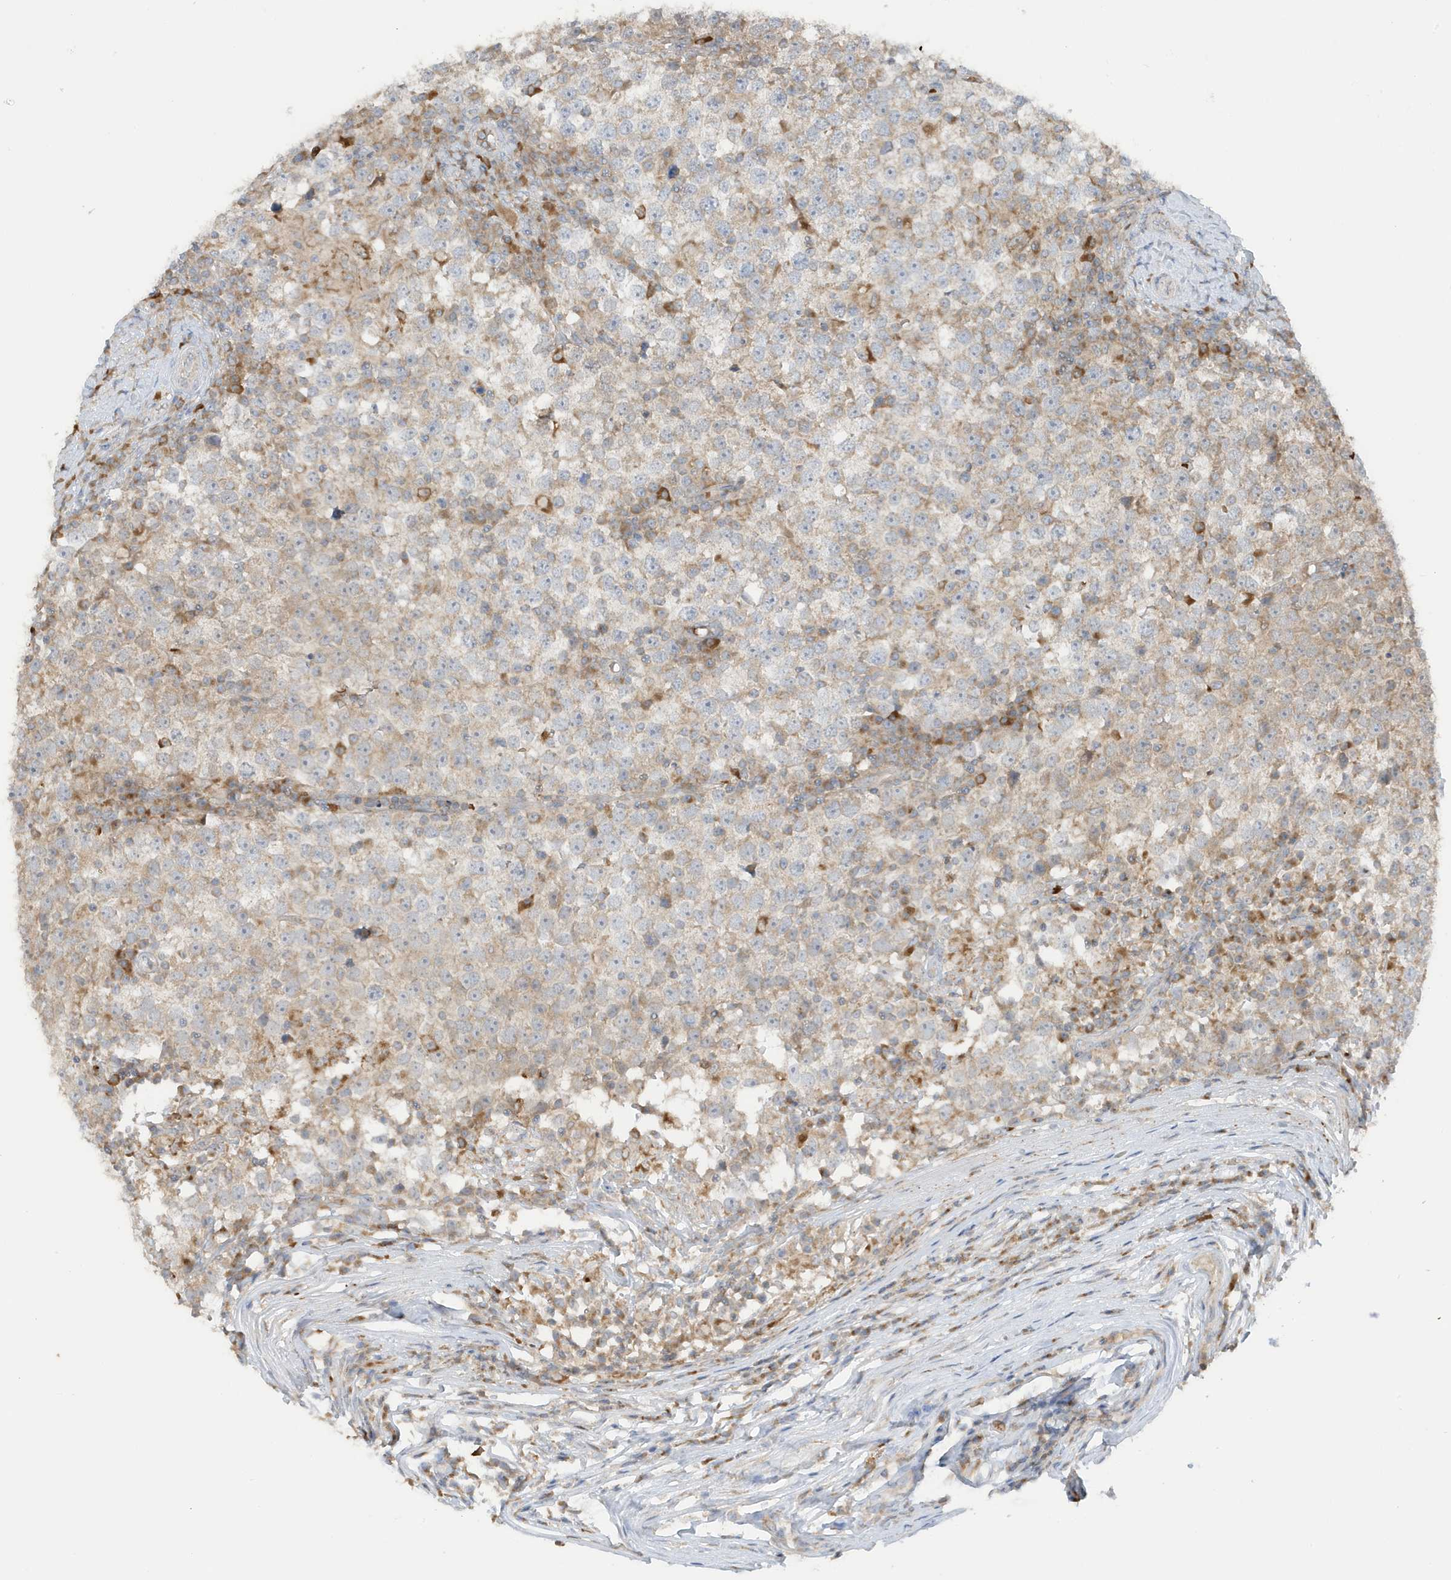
{"staining": {"intensity": "moderate", "quantity": "25%-75%", "location": "cytoplasmic/membranous"}, "tissue": "testis cancer", "cell_type": "Tumor cells", "image_type": "cancer", "snomed": [{"axis": "morphology", "description": "Seminoma, NOS"}, {"axis": "topography", "description": "Testis"}], "caption": "Moderate cytoplasmic/membranous positivity for a protein is appreciated in about 25%-75% of tumor cells of testis cancer using immunohistochemistry.", "gene": "NPPC", "patient": {"sex": "male", "age": 65}}